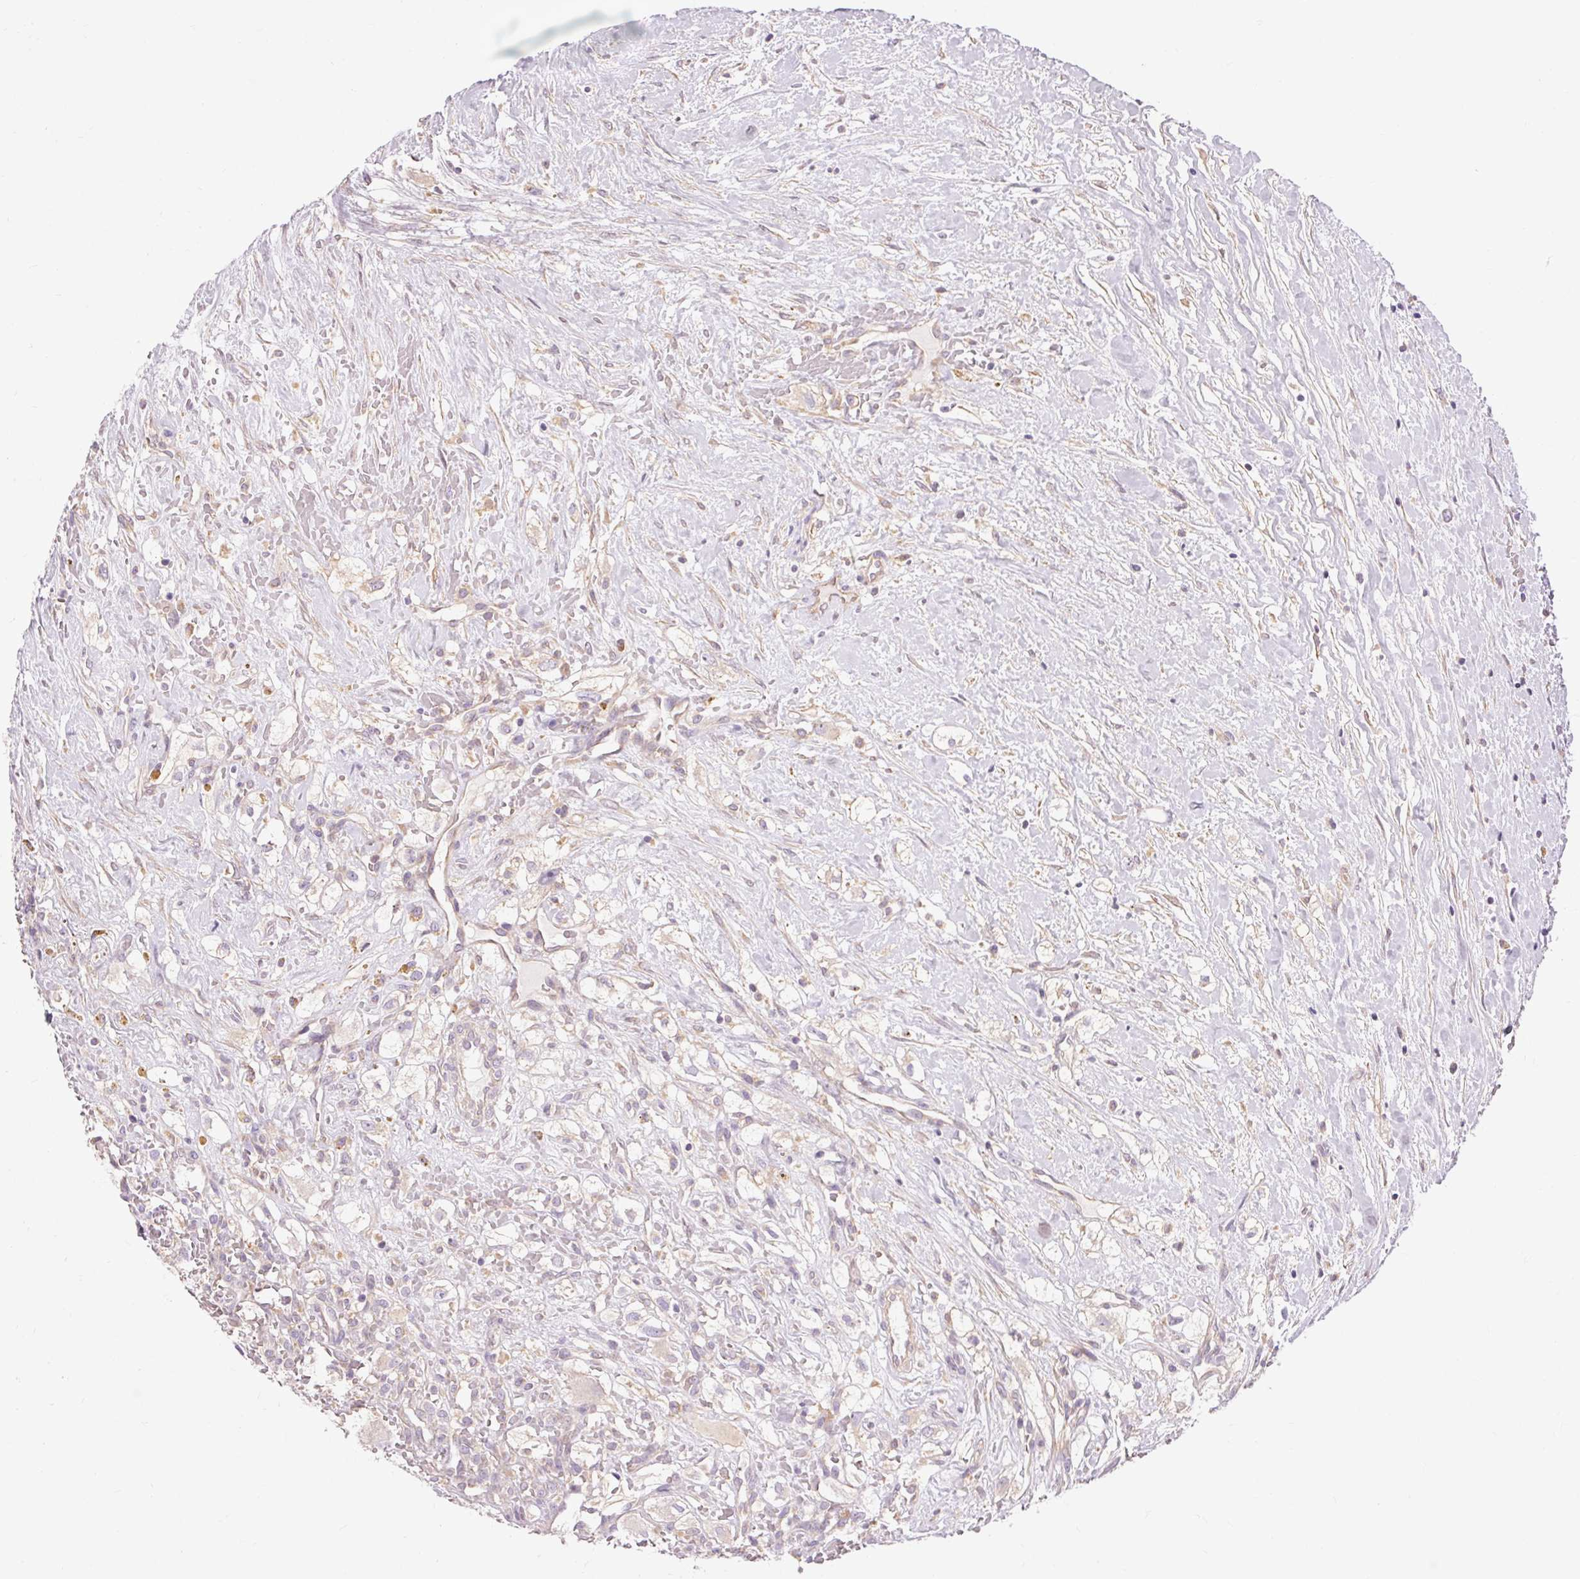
{"staining": {"intensity": "negative", "quantity": "none", "location": "none"}, "tissue": "renal cancer", "cell_type": "Tumor cells", "image_type": "cancer", "snomed": [{"axis": "morphology", "description": "Adenocarcinoma, NOS"}, {"axis": "topography", "description": "Kidney"}], "caption": "A high-resolution histopathology image shows immunohistochemistry (IHC) staining of renal cancer, which shows no significant positivity in tumor cells. (DAB (3,3'-diaminobenzidine) IHC visualized using brightfield microscopy, high magnification).", "gene": "TM6SF1", "patient": {"sex": "male", "age": 59}}